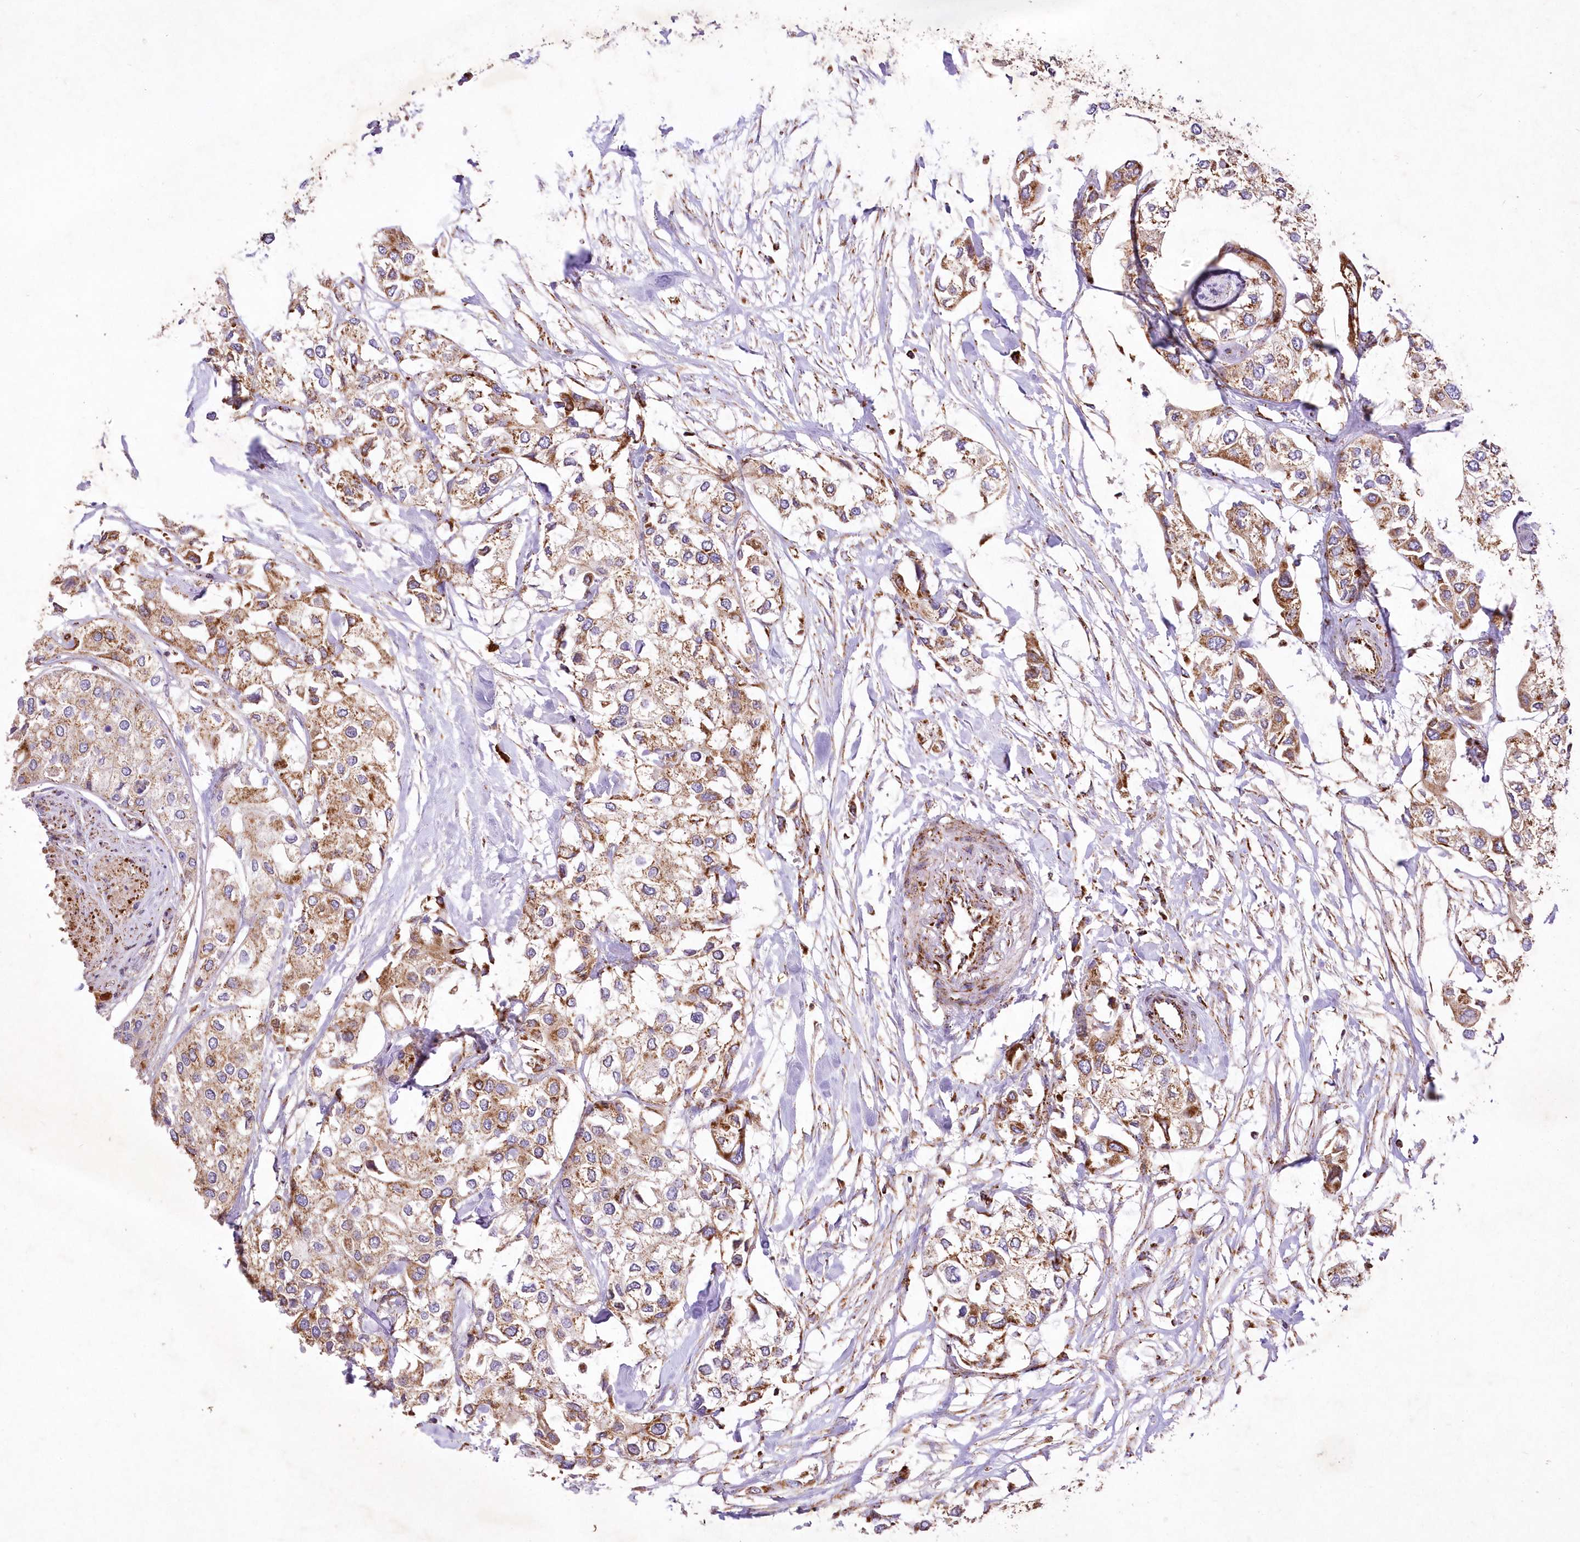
{"staining": {"intensity": "moderate", "quantity": ">75%", "location": "cytoplasmic/membranous"}, "tissue": "urothelial cancer", "cell_type": "Tumor cells", "image_type": "cancer", "snomed": [{"axis": "morphology", "description": "Urothelial carcinoma, High grade"}, {"axis": "topography", "description": "Urinary bladder"}], "caption": "This image reveals immunohistochemistry staining of human urothelial carcinoma (high-grade), with medium moderate cytoplasmic/membranous expression in about >75% of tumor cells.", "gene": "ASNSD1", "patient": {"sex": "male", "age": 64}}